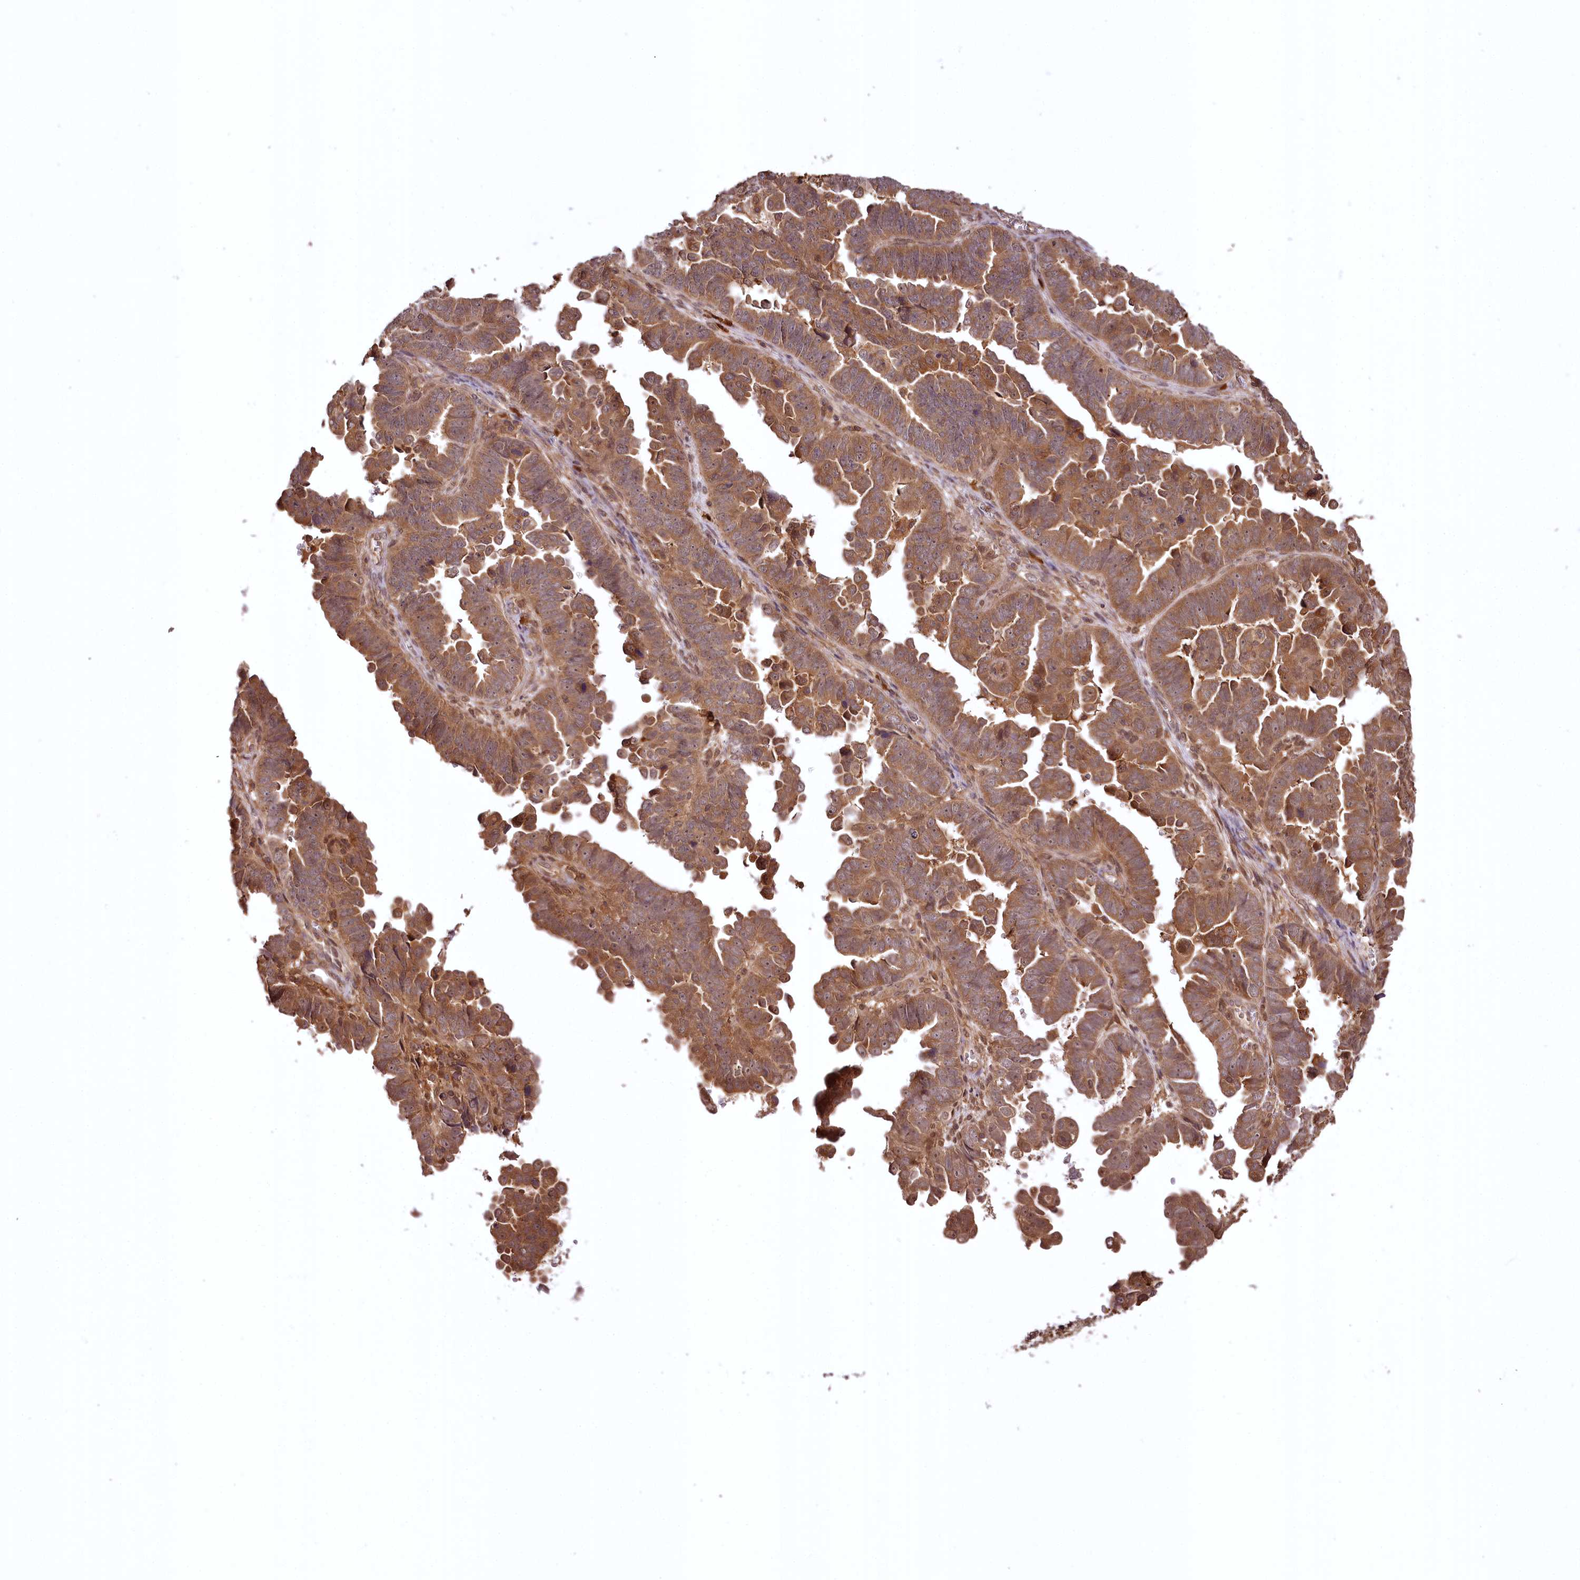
{"staining": {"intensity": "moderate", "quantity": ">75%", "location": "cytoplasmic/membranous"}, "tissue": "endometrial cancer", "cell_type": "Tumor cells", "image_type": "cancer", "snomed": [{"axis": "morphology", "description": "Adenocarcinoma, NOS"}, {"axis": "topography", "description": "Endometrium"}], "caption": "A histopathology image of adenocarcinoma (endometrial) stained for a protein shows moderate cytoplasmic/membranous brown staining in tumor cells.", "gene": "TTC12", "patient": {"sex": "female", "age": 75}}